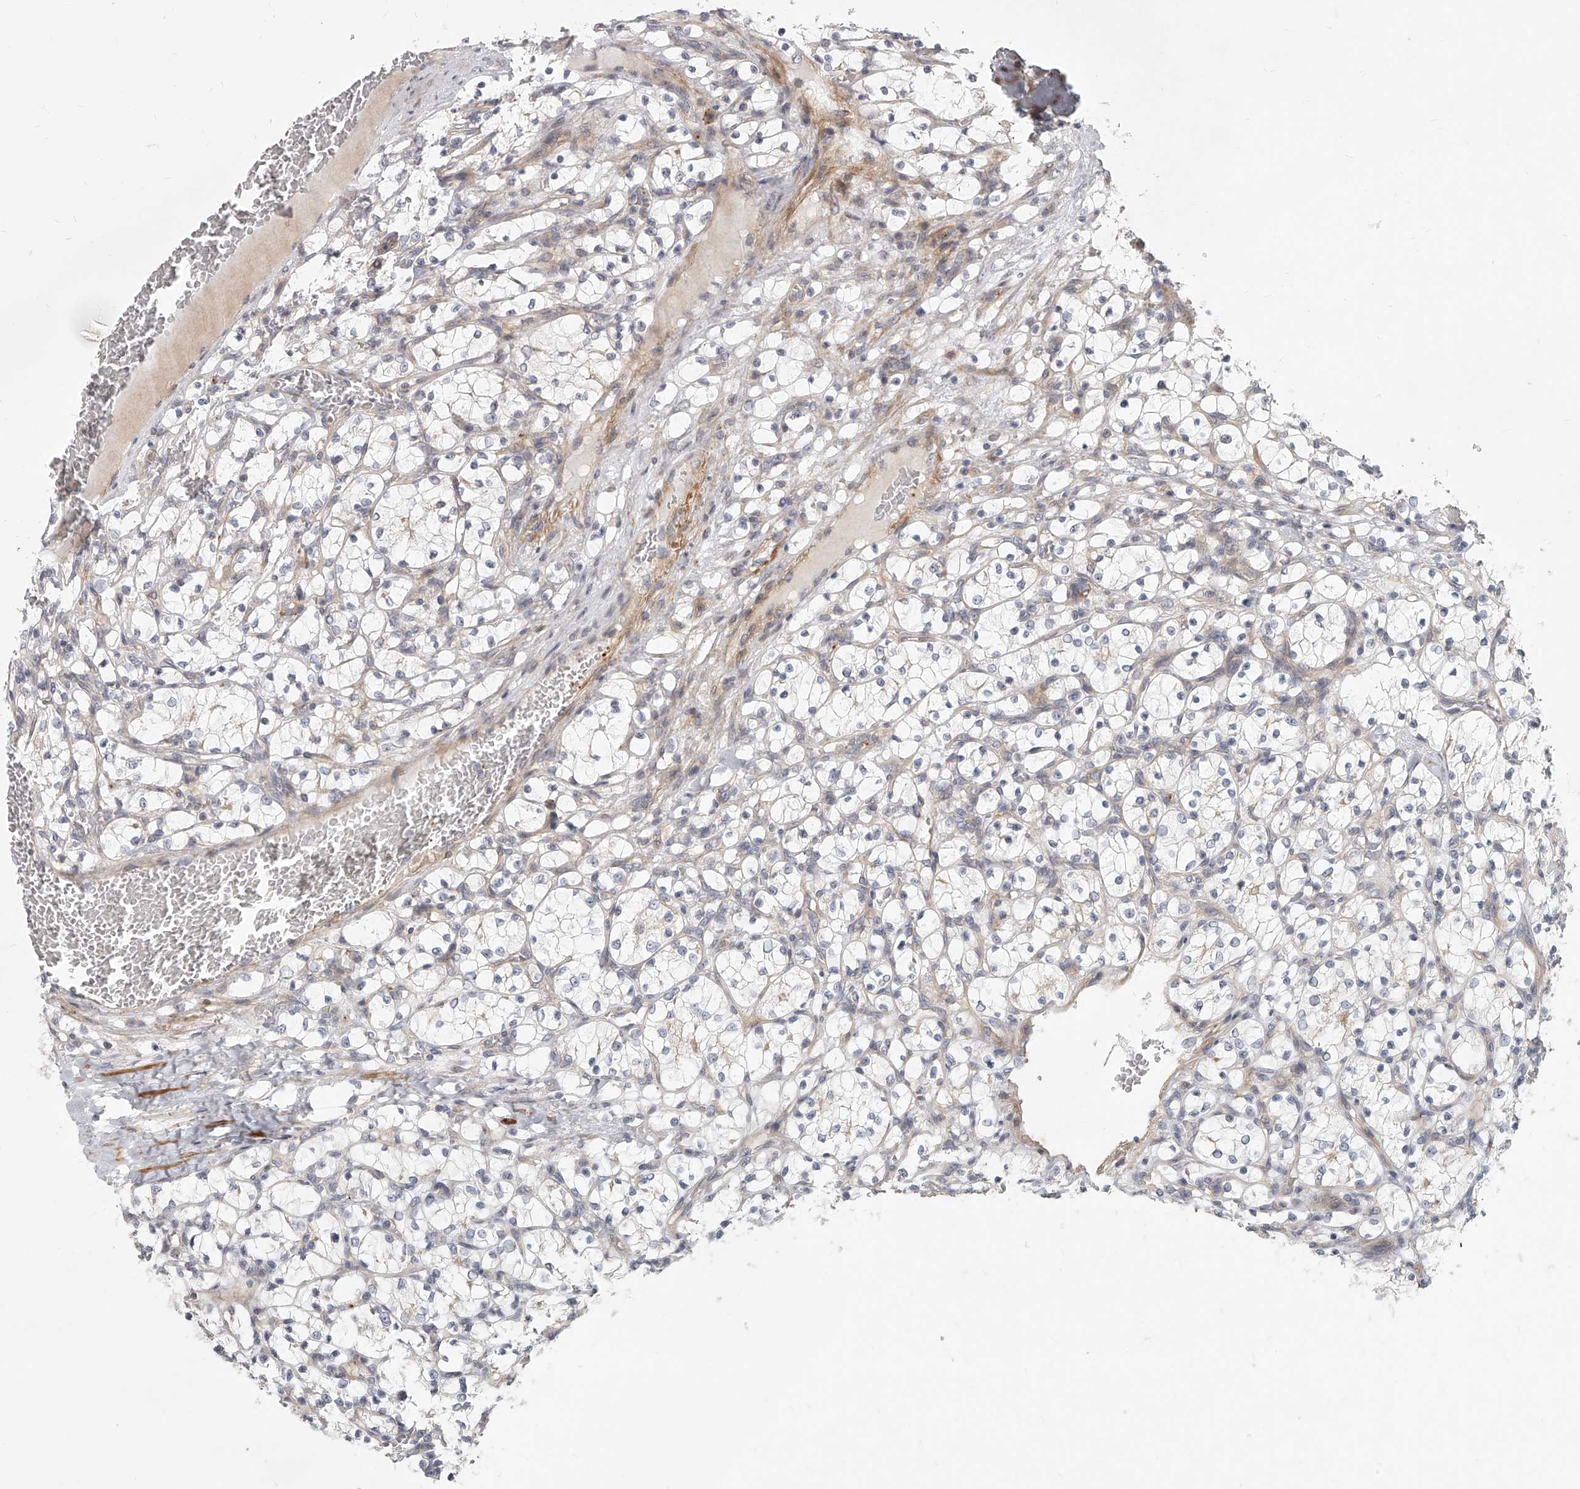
{"staining": {"intensity": "negative", "quantity": "none", "location": "none"}, "tissue": "renal cancer", "cell_type": "Tumor cells", "image_type": "cancer", "snomed": [{"axis": "morphology", "description": "Adenocarcinoma, NOS"}, {"axis": "topography", "description": "Kidney"}], "caption": "An image of human adenocarcinoma (renal) is negative for staining in tumor cells.", "gene": "SLC37A1", "patient": {"sex": "female", "age": 69}}